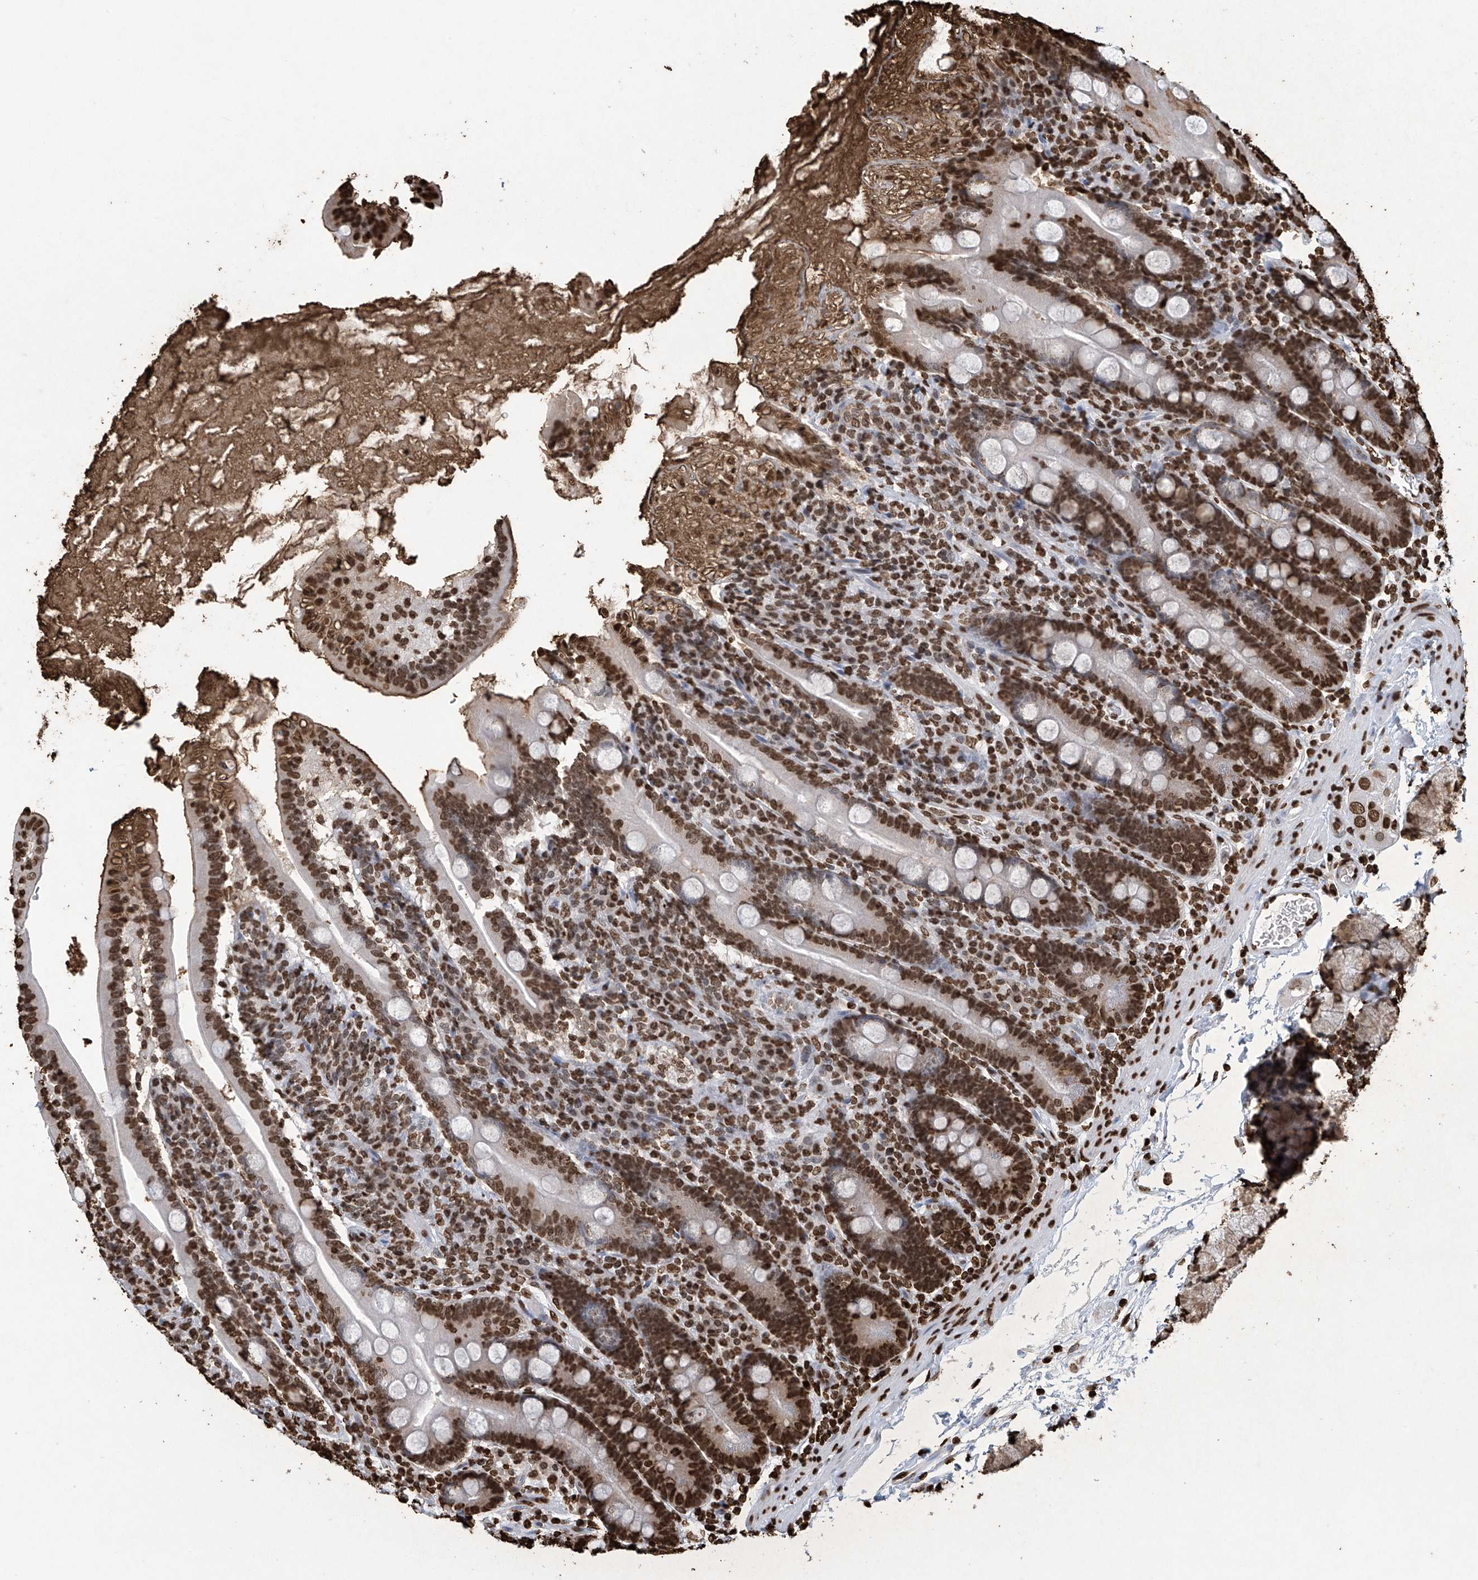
{"staining": {"intensity": "strong", "quantity": ">75%", "location": "nuclear"}, "tissue": "duodenum", "cell_type": "Glandular cells", "image_type": "normal", "snomed": [{"axis": "morphology", "description": "Normal tissue, NOS"}, {"axis": "topography", "description": "Duodenum"}], "caption": "Brown immunohistochemical staining in normal human duodenum reveals strong nuclear staining in approximately >75% of glandular cells.", "gene": "H3", "patient": {"sex": "male", "age": 35}}